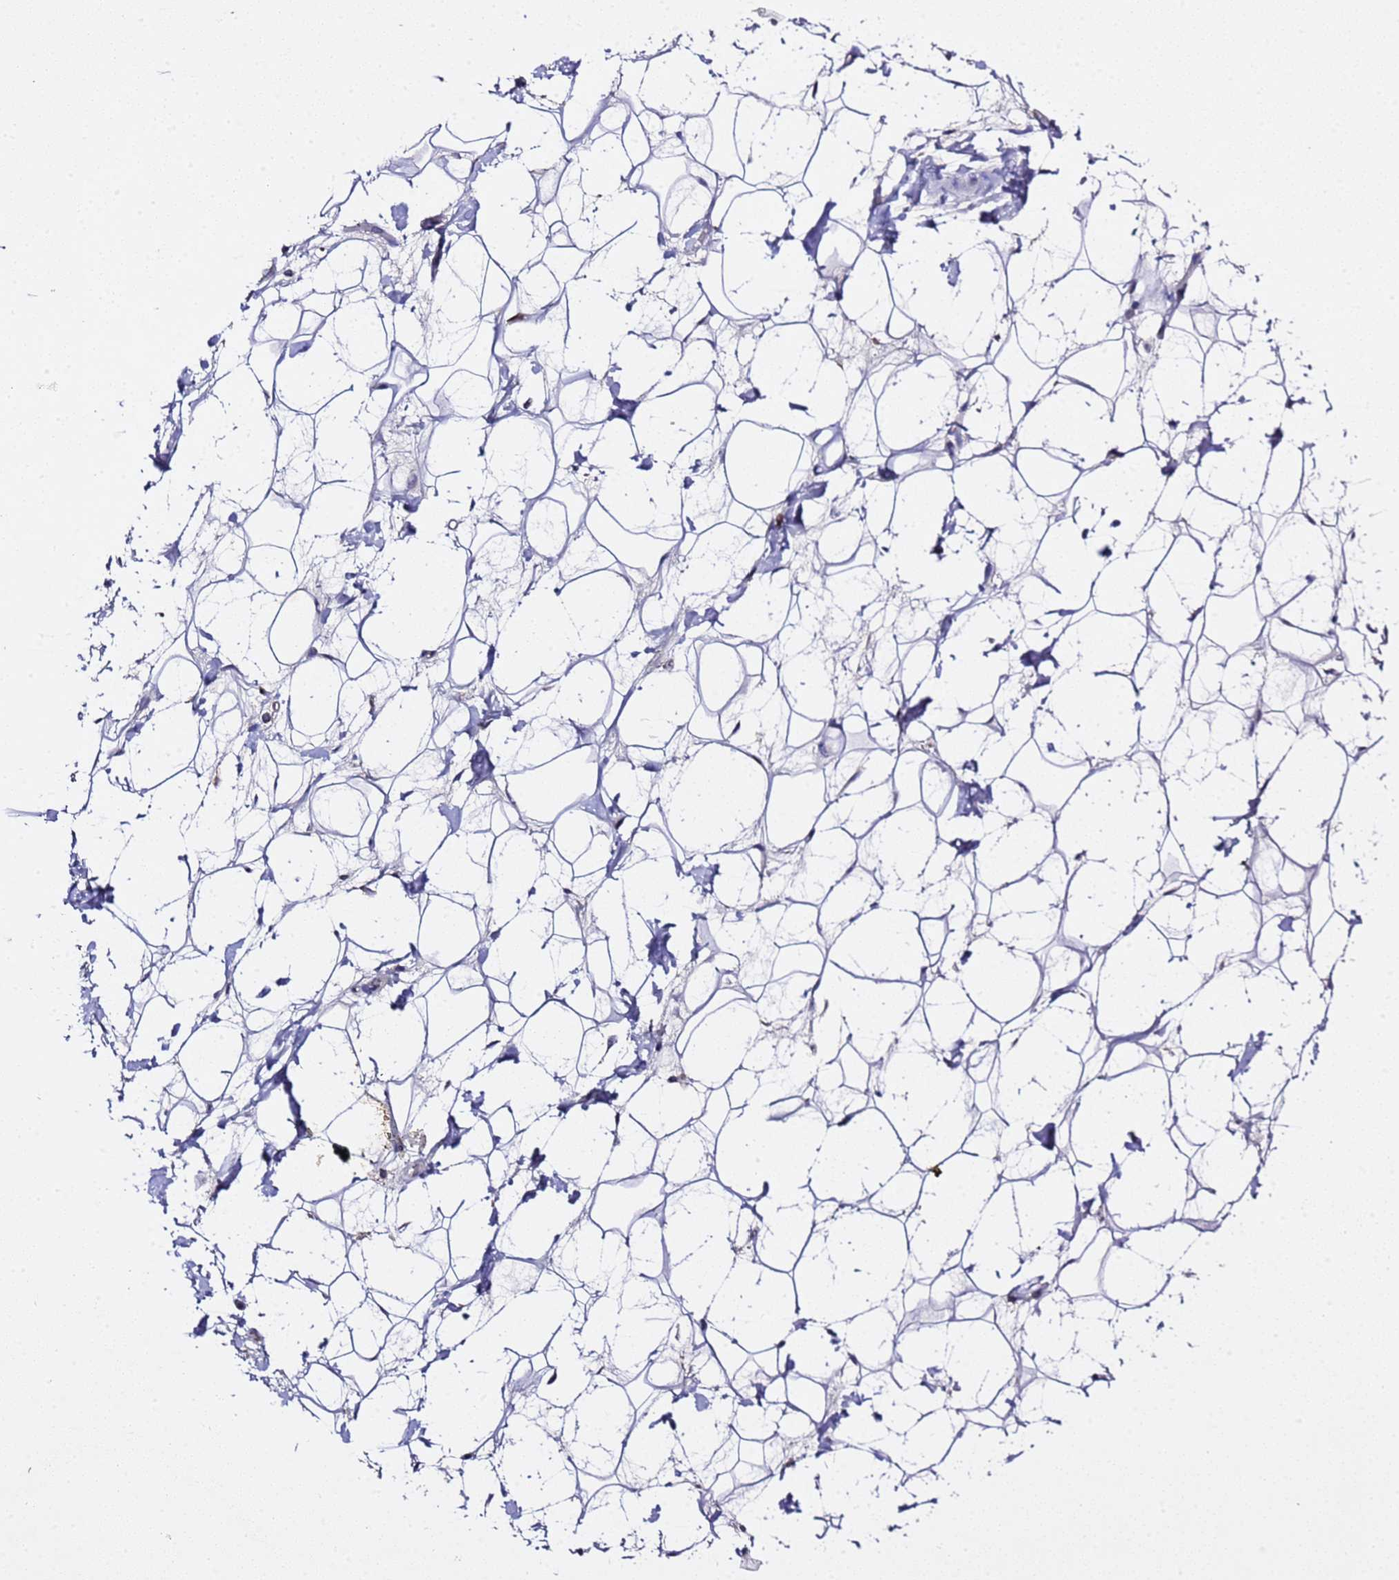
{"staining": {"intensity": "weak", "quantity": "<25%", "location": "cytoplasmic/membranous"}, "tissue": "adipose tissue", "cell_type": "Adipocytes", "image_type": "normal", "snomed": [{"axis": "morphology", "description": "Normal tissue, NOS"}, {"axis": "topography", "description": "Breast"}], "caption": "There is no significant expression in adipocytes of adipose tissue. Nuclei are stained in blue.", "gene": "ALG3", "patient": {"sex": "female", "age": 26}}